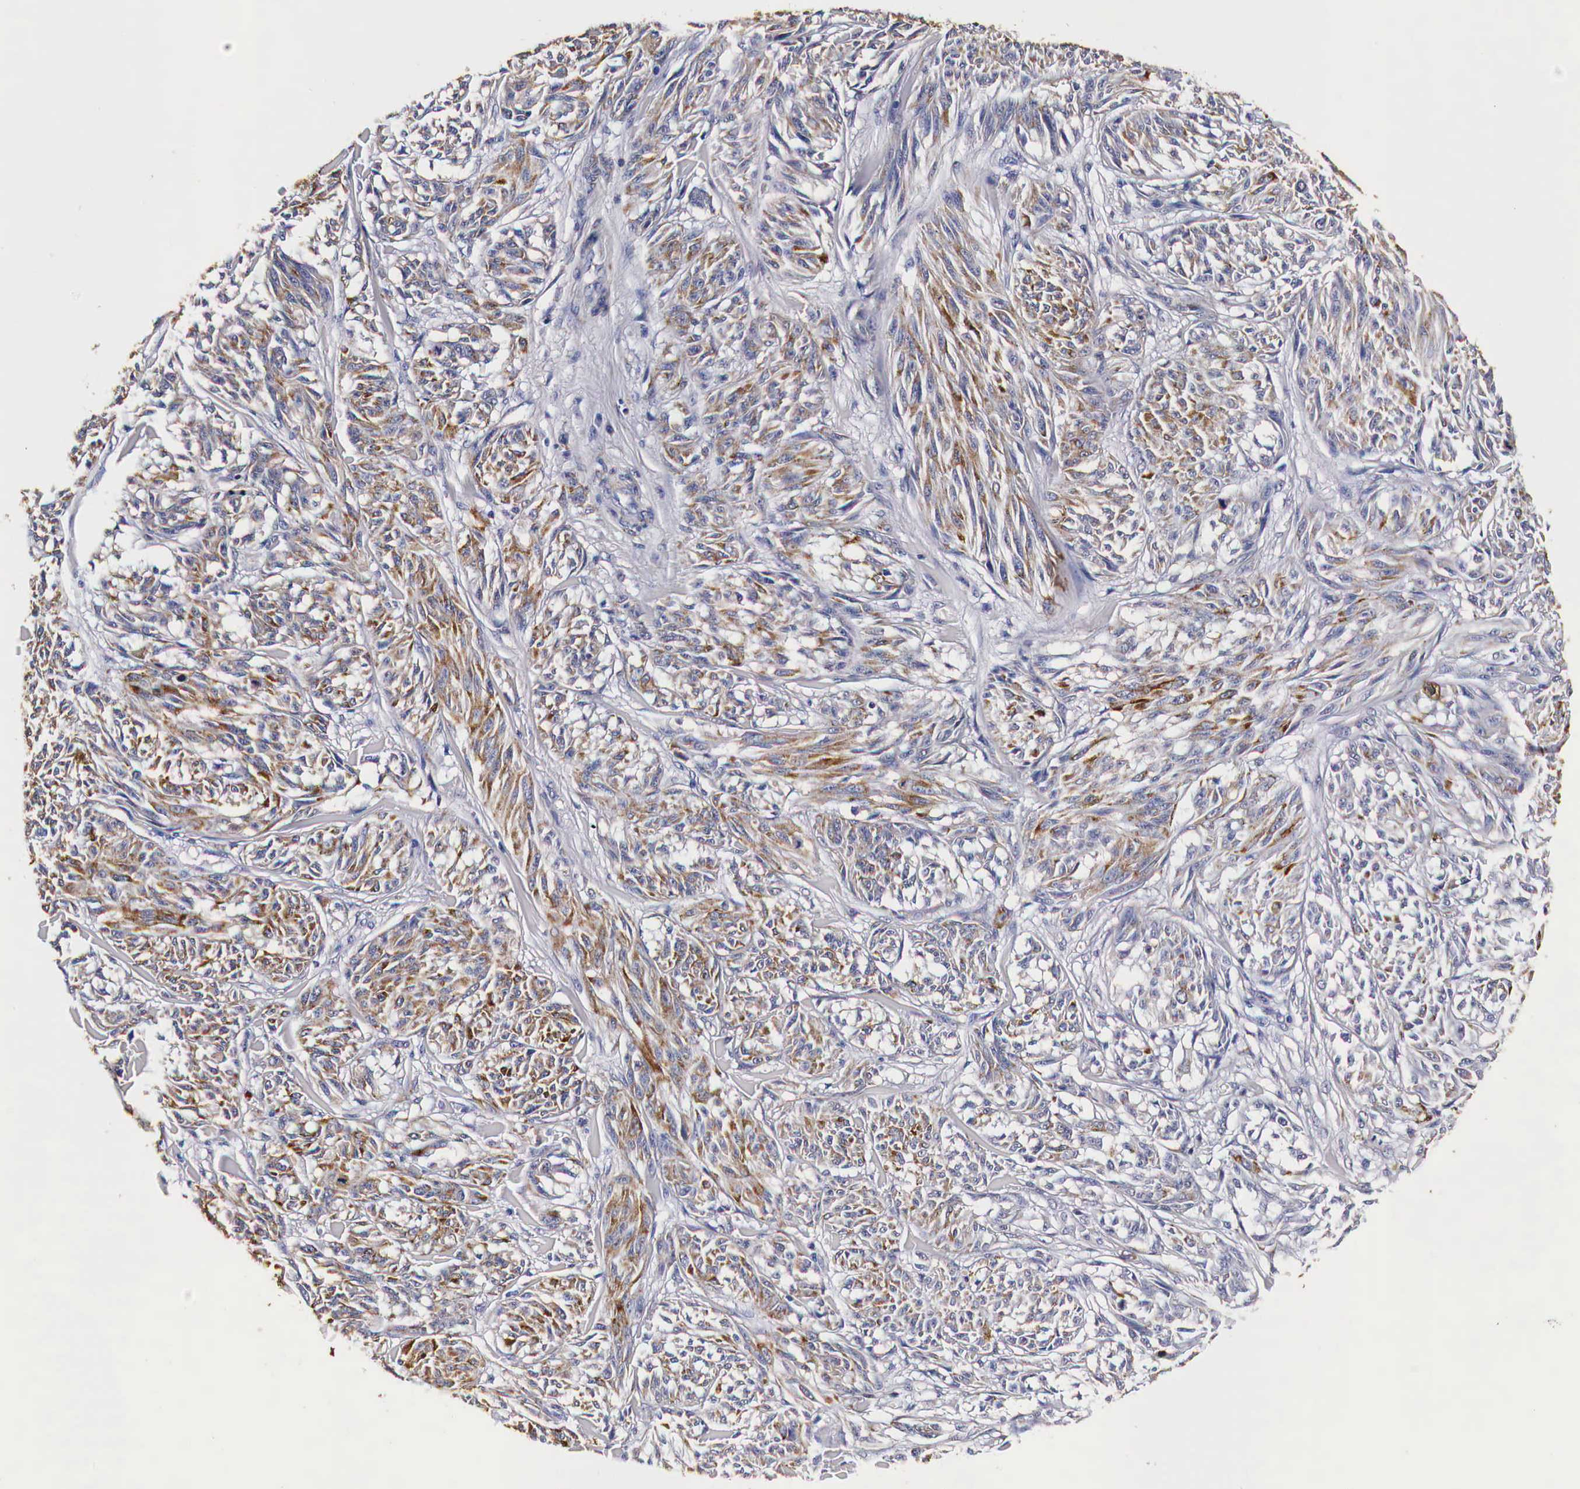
{"staining": {"intensity": "moderate", "quantity": "25%-75%", "location": "cytoplasmic/membranous"}, "tissue": "melanoma", "cell_type": "Tumor cells", "image_type": "cancer", "snomed": [{"axis": "morphology", "description": "Malignant melanoma, NOS"}, {"axis": "topography", "description": "Skin"}], "caption": "The photomicrograph demonstrates immunohistochemical staining of malignant melanoma. There is moderate cytoplasmic/membranous expression is present in about 25%-75% of tumor cells. (DAB IHC with brightfield microscopy, high magnification).", "gene": "CKAP4", "patient": {"sex": "male", "age": 54}}